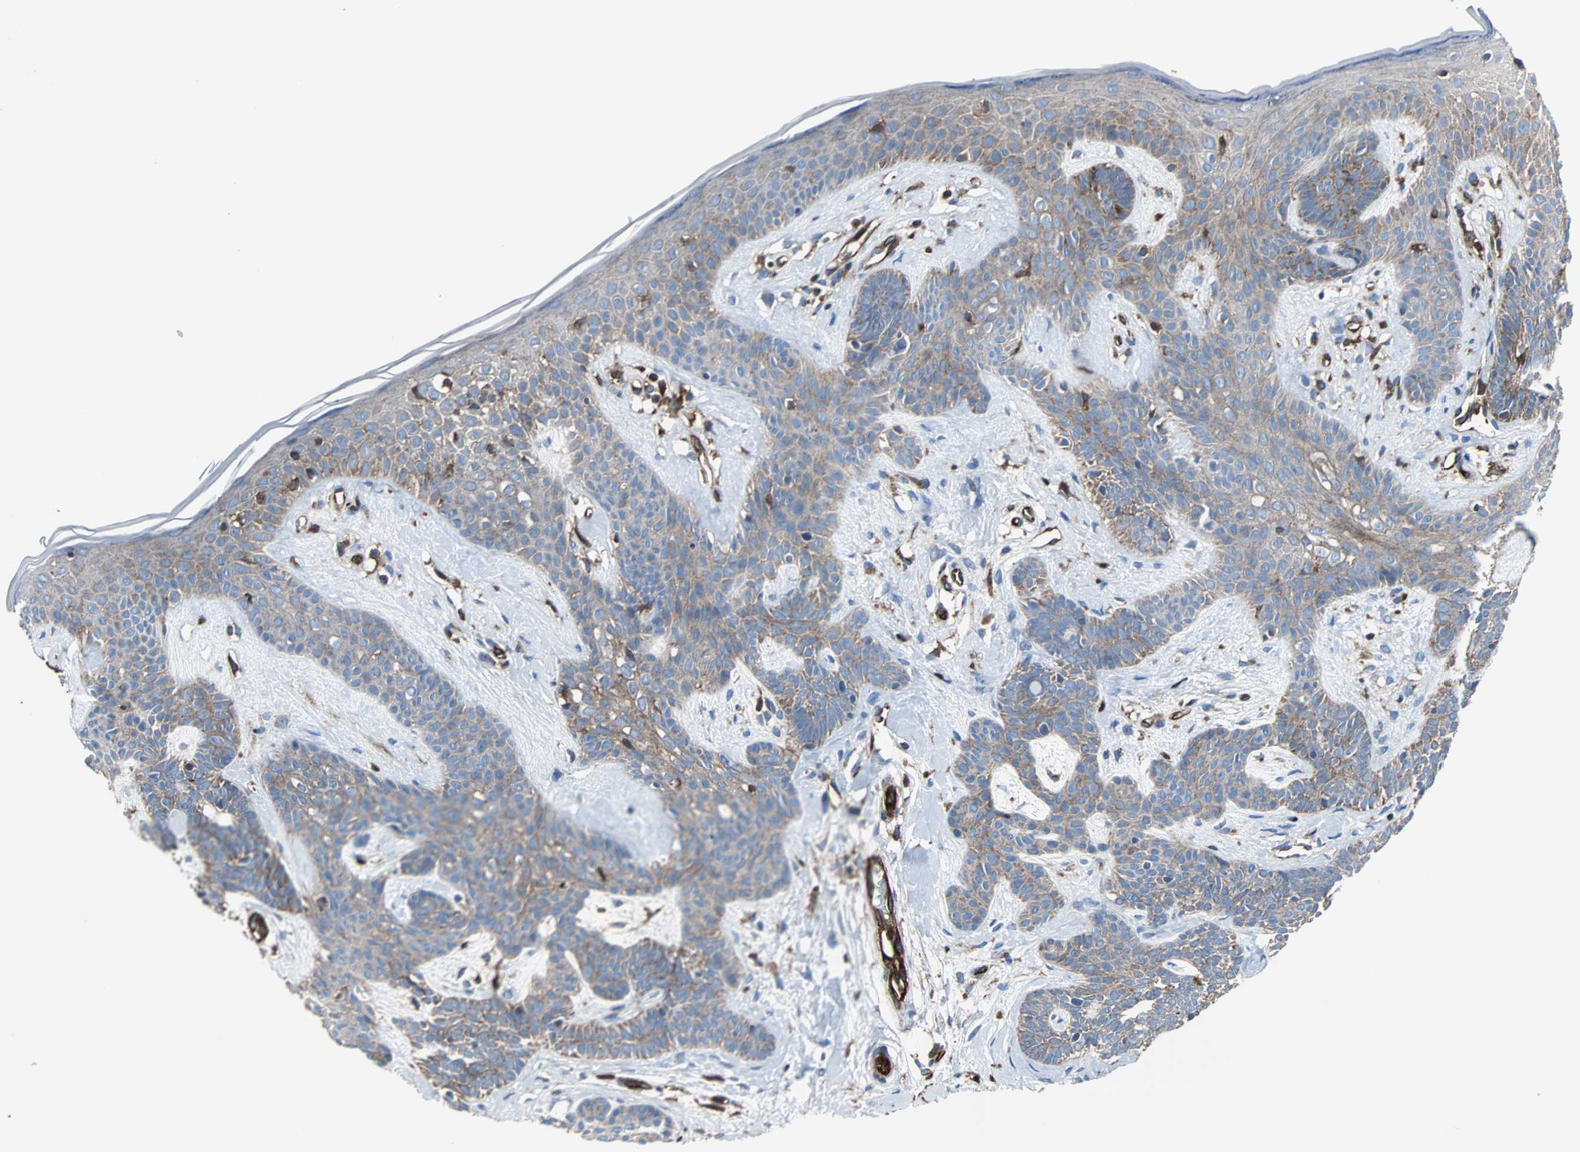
{"staining": {"intensity": "weak", "quantity": ">75%", "location": "cytoplasmic/membranous"}, "tissue": "skin cancer", "cell_type": "Tumor cells", "image_type": "cancer", "snomed": [{"axis": "morphology", "description": "Developmental malformation"}, {"axis": "morphology", "description": "Basal cell carcinoma"}, {"axis": "topography", "description": "Skin"}], "caption": "Skin cancer (basal cell carcinoma) tissue reveals weak cytoplasmic/membranous positivity in approximately >75% of tumor cells", "gene": "PLCG2", "patient": {"sex": "female", "age": 62}}